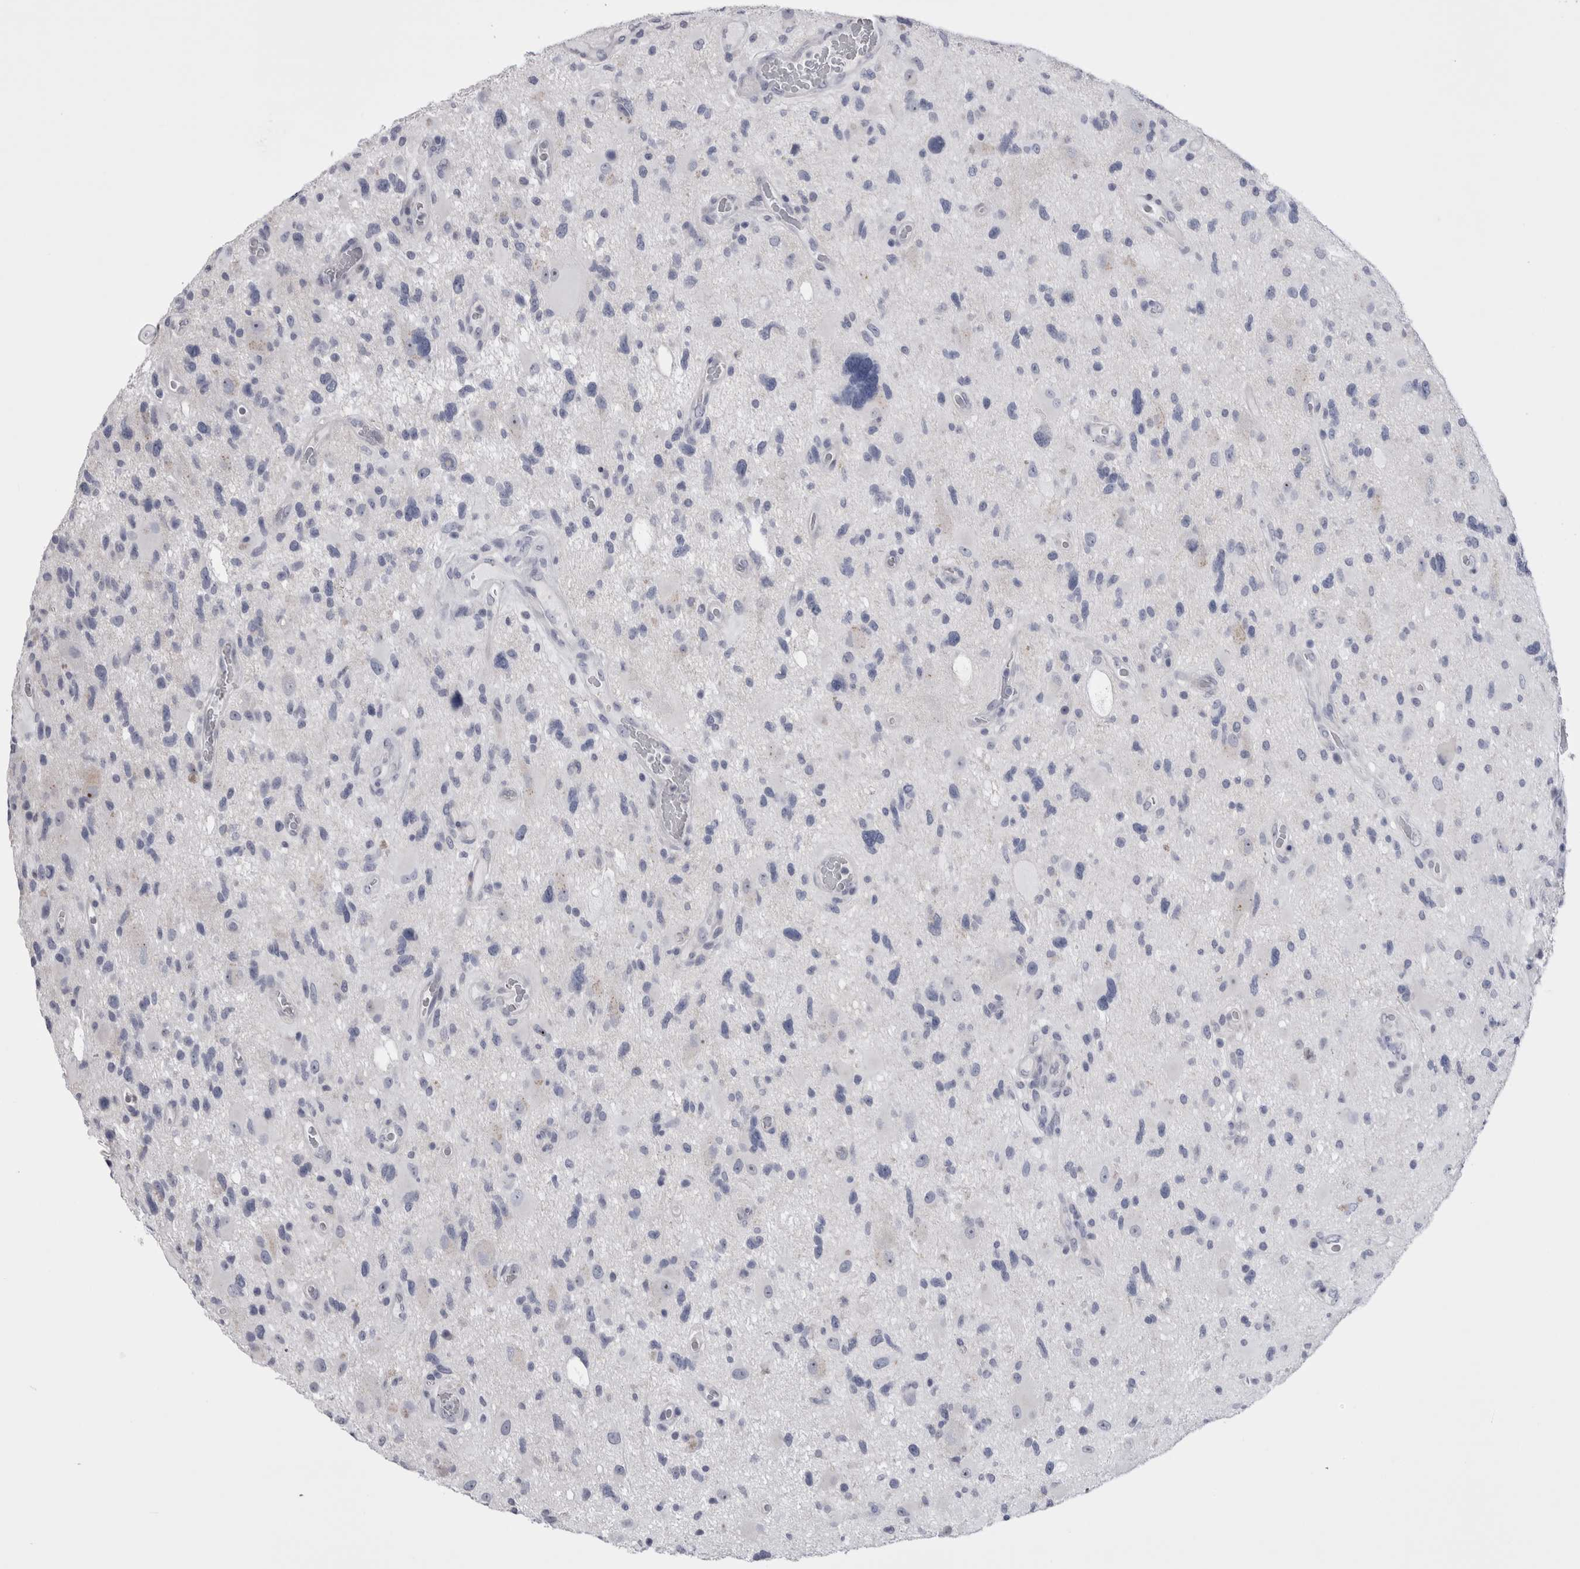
{"staining": {"intensity": "negative", "quantity": "none", "location": "none"}, "tissue": "glioma", "cell_type": "Tumor cells", "image_type": "cancer", "snomed": [{"axis": "morphology", "description": "Glioma, malignant, High grade"}, {"axis": "topography", "description": "Brain"}], "caption": "Immunohistochemistry of malignant glioma (high-grade) displays no staining in tumor cells.", "gene": "PWP2", "patient": {"sex": "male", "age": 33}}